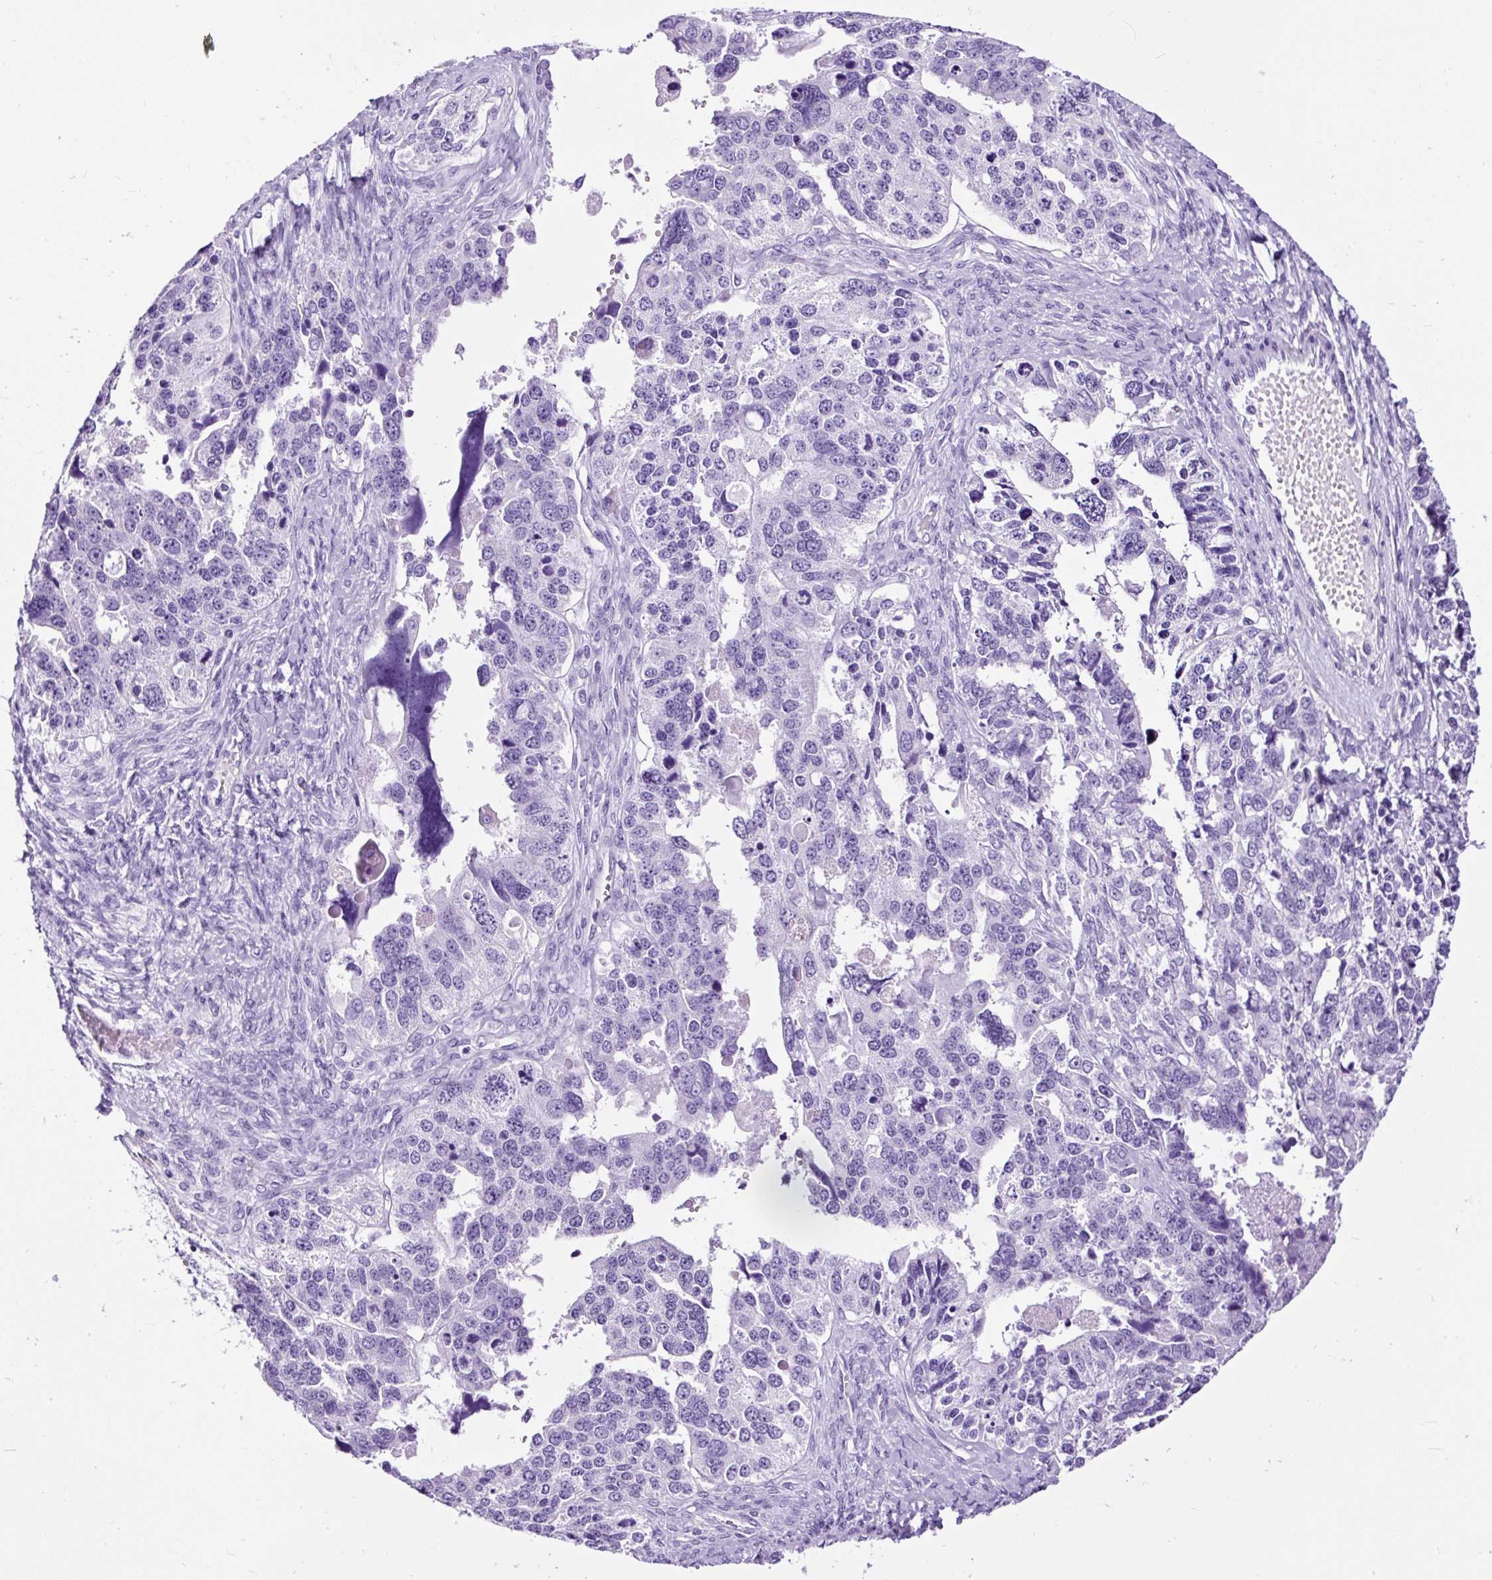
{"staining": {"intensity": "negative", "quantity": "none", "location": "none"}, "tissue": "ovarian cancer", "cell_type": "Tumor cells", "image_type": "cancer", "snomed": [{"axis": "morphology", "description": "Cystadenocarcinoma, serous, NOS"}, {"axis": "topography", "description": "Ovary"}], "caption": "Tumor cells show no significant protein staining in ovarian cancer.", "gene": "NTS", "patient": {"sex": "female", "age": 76}}